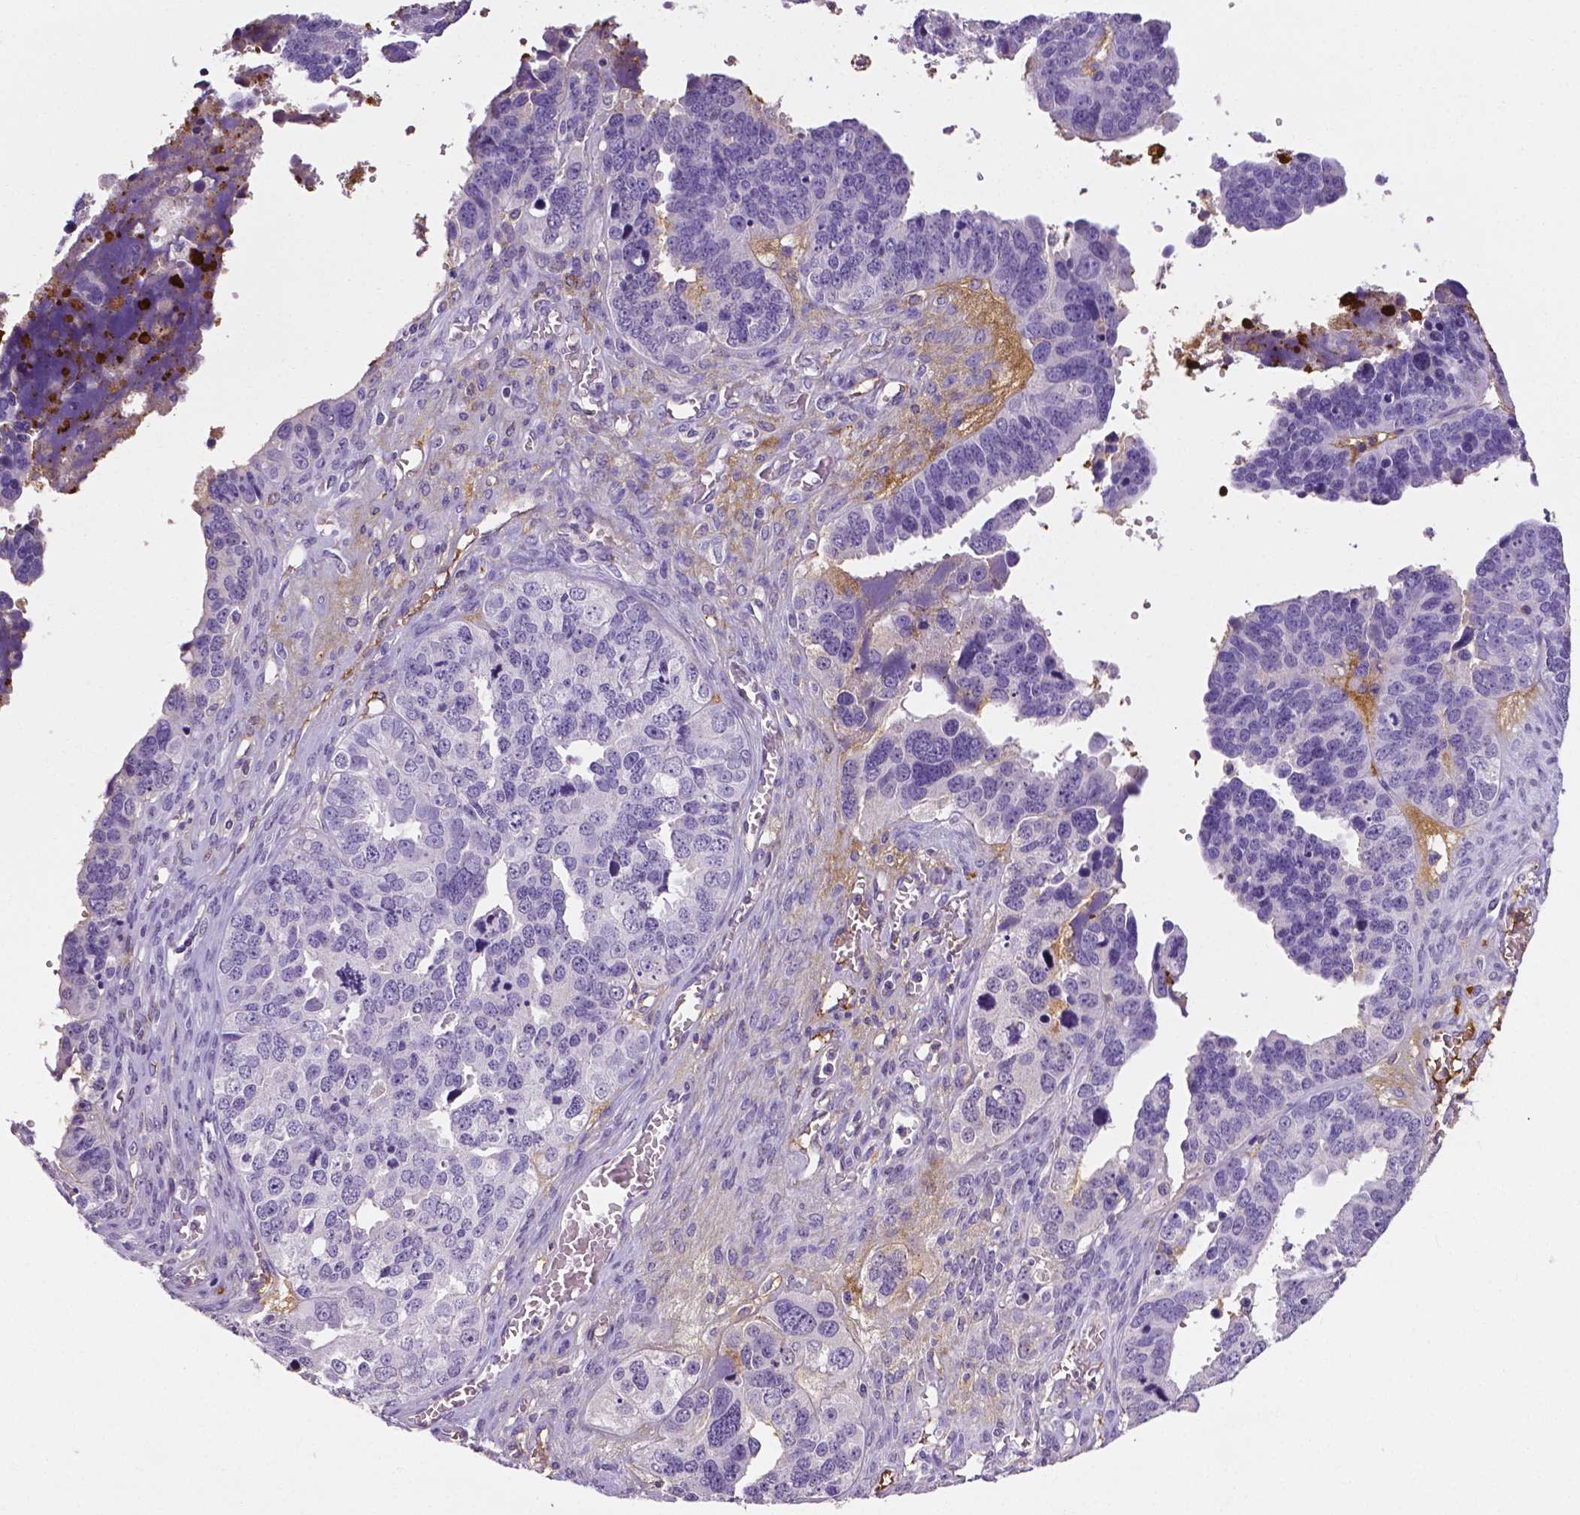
{"staining": {"intensity": "negative", "quantity": "none", "location": "none"}, "tissue": "ovarian cancer", "cell_type": "Tumor cells", "image_type": "cancer", "snomed": [{"axis": "morphology", "description": "Cystadenocarcinoma, serous, NOS"}, {"axis": "topography", "description": "Ovary"}], "caption": "Immunohistochemistry of ovarian cancer (serous cystadenocarcinoma) displays no positivity in tumor cells. Brightfield microscopy of immunohistochemistry stained with DAB (3,3'-diaminobenzidine) (brown) and hematoxylin (blue), captured at high magnification.", "gene": "APOE", "patient": {"sex": "female", "age": 76}}